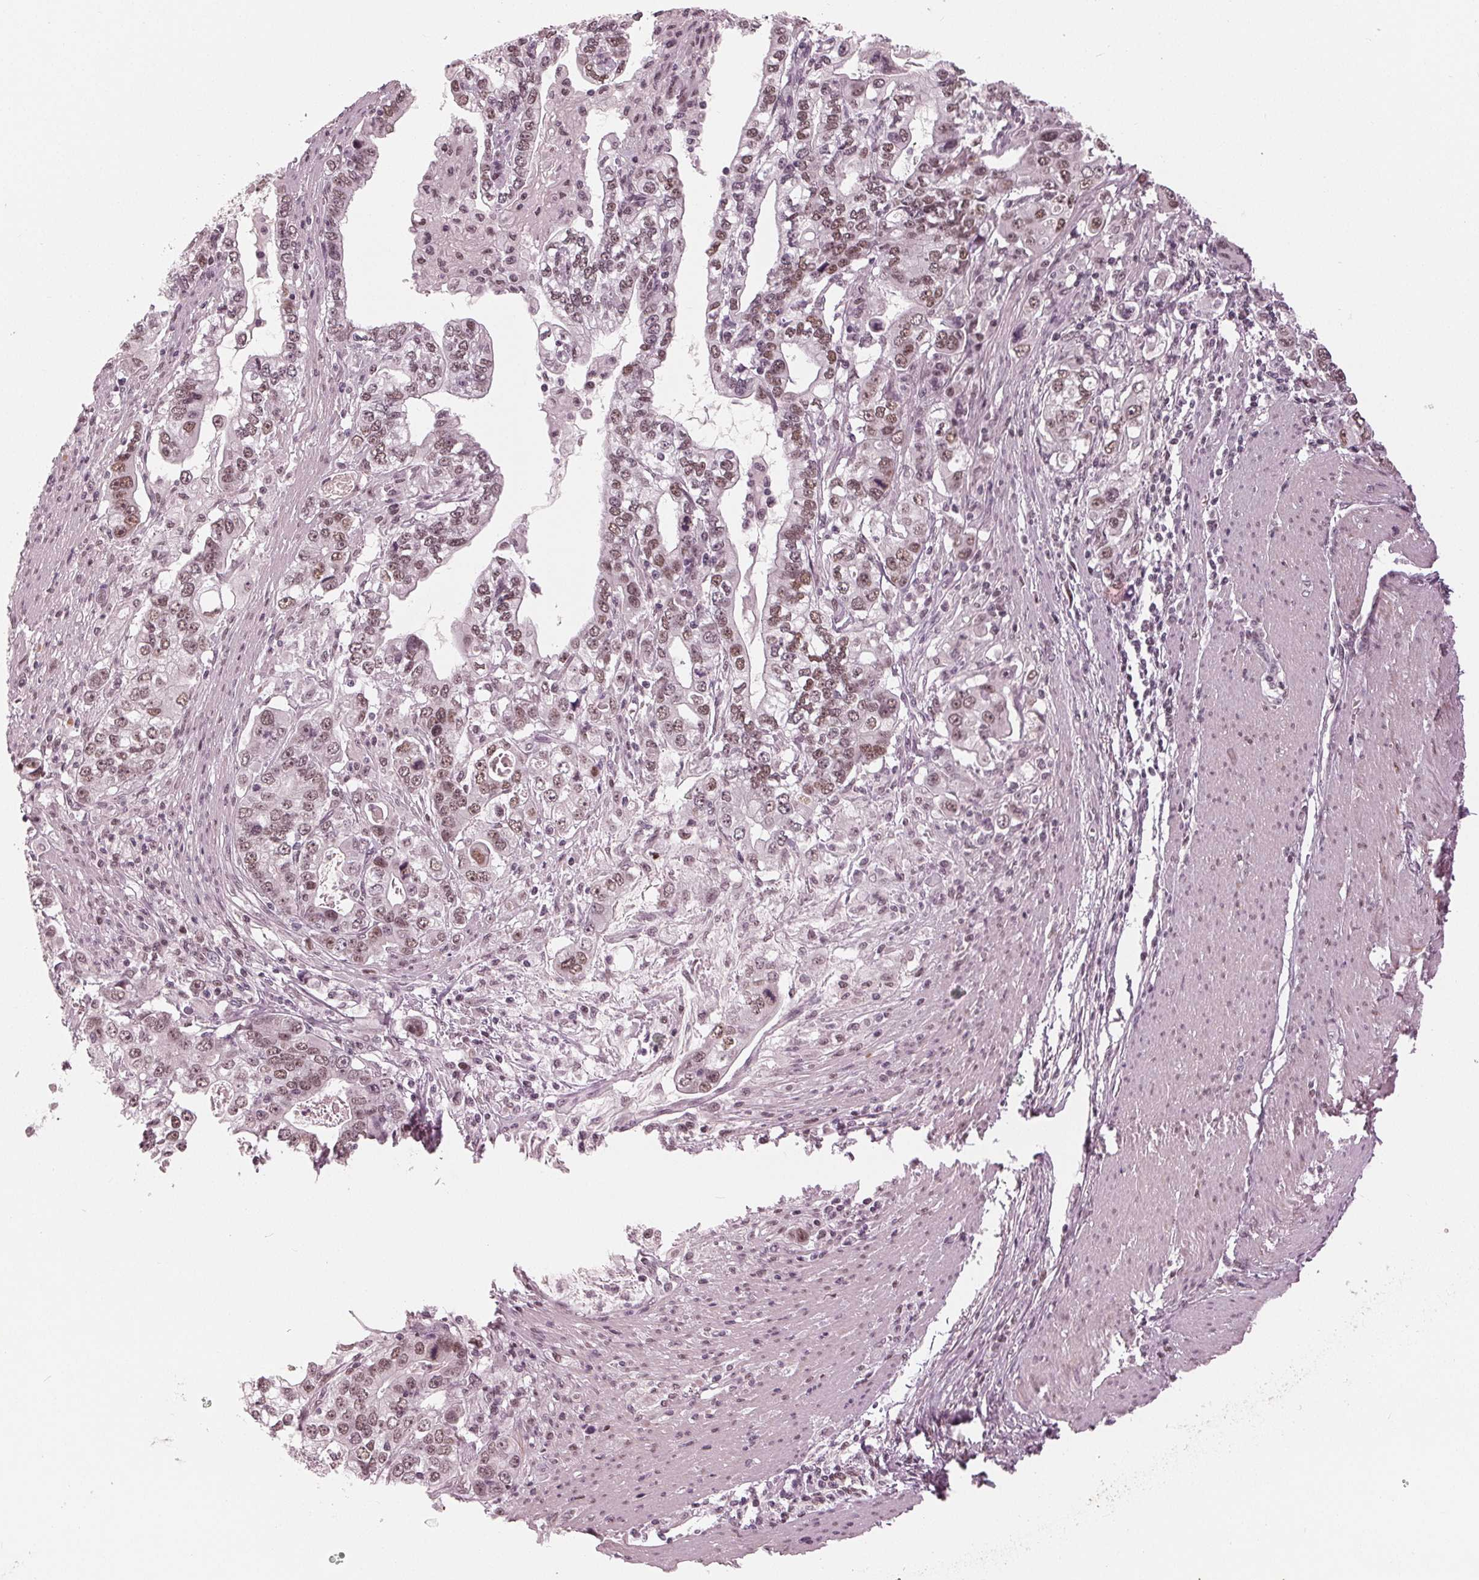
{"staining": {"intensity": "moderate", "quantity": "25%-75%", "location": "nuclear"}, "tissue": "stomach cancer", "cell_type": "Tumor cells", "image_type": "cancer", "snomed": [{"axis": "morphology", "description": "Adenocarcinoma, NOS"}, {"axis": "topography", "description": "Stomach, lower"}], "caption": "The immunohistochemical stain shows moderate nuclear expression in tumor cells of stomach cancer (adenocarcinoma) tissue.", "gene": "DNMT3L", "patient": {"sex": "female", "age": 72}}